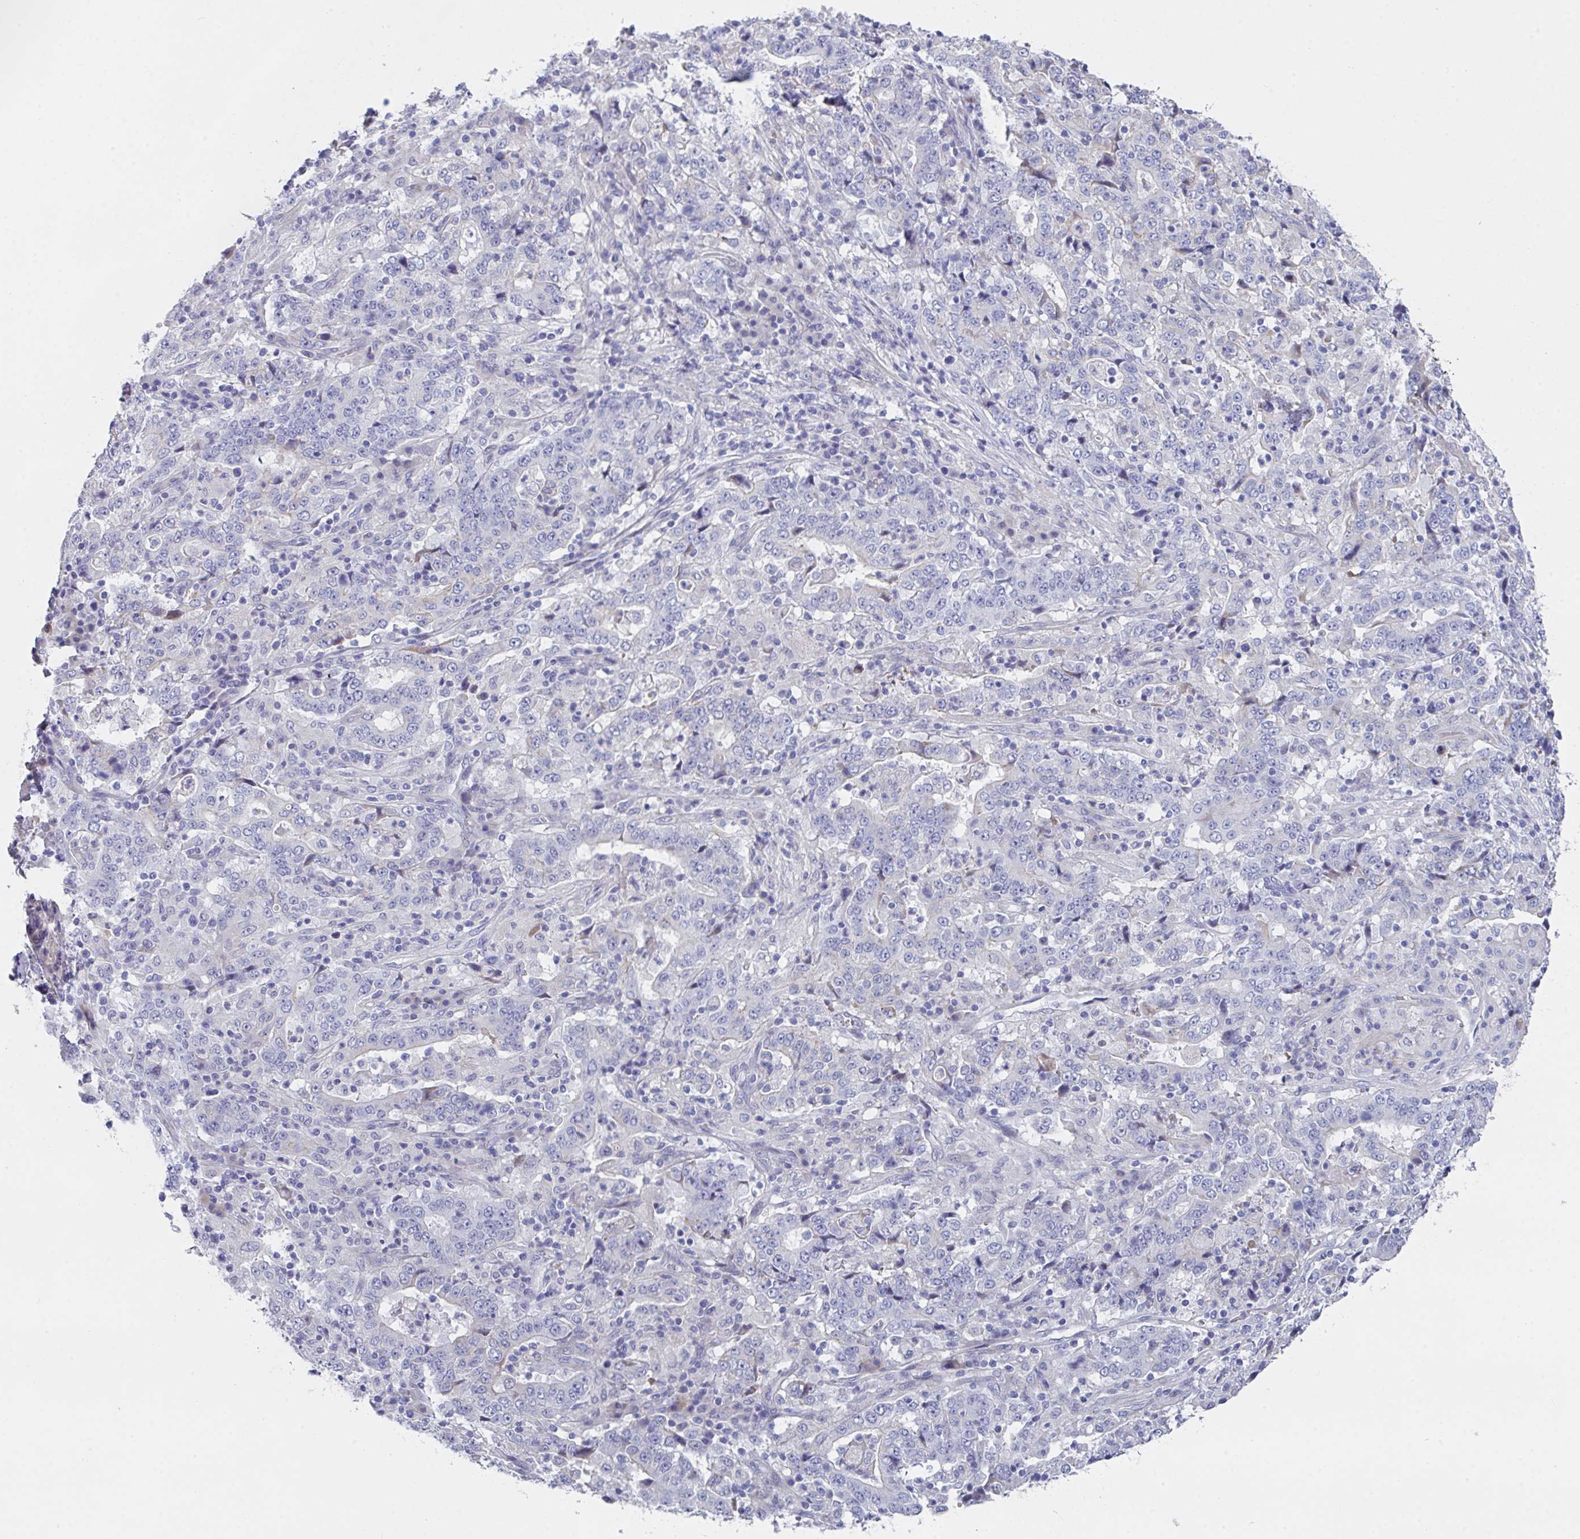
{"staining": {"intensity": "negative", "quantity": "none", "location": "none"}, "tissue": "stomach cancer", "cell_type": "Tumor cells", "image_type": "cancer", "snomed": [{"axis": "morphology", "description": "Normal tissue, NOS"}, {"axis": "morphology", "description": "Adenocarcinoma, NOS"}, {"axis": "topography", "description": "Stomach, upper"}, {"axis": "topography", "description": "Stomach"}], "caption": "Stomach cancer (adenocarcinoma) was stained to show a protein in brown. There is no significant positivity in tumor cells.", "gene": "FBXO47", "patient": {"sex": "male", "age": 59}}